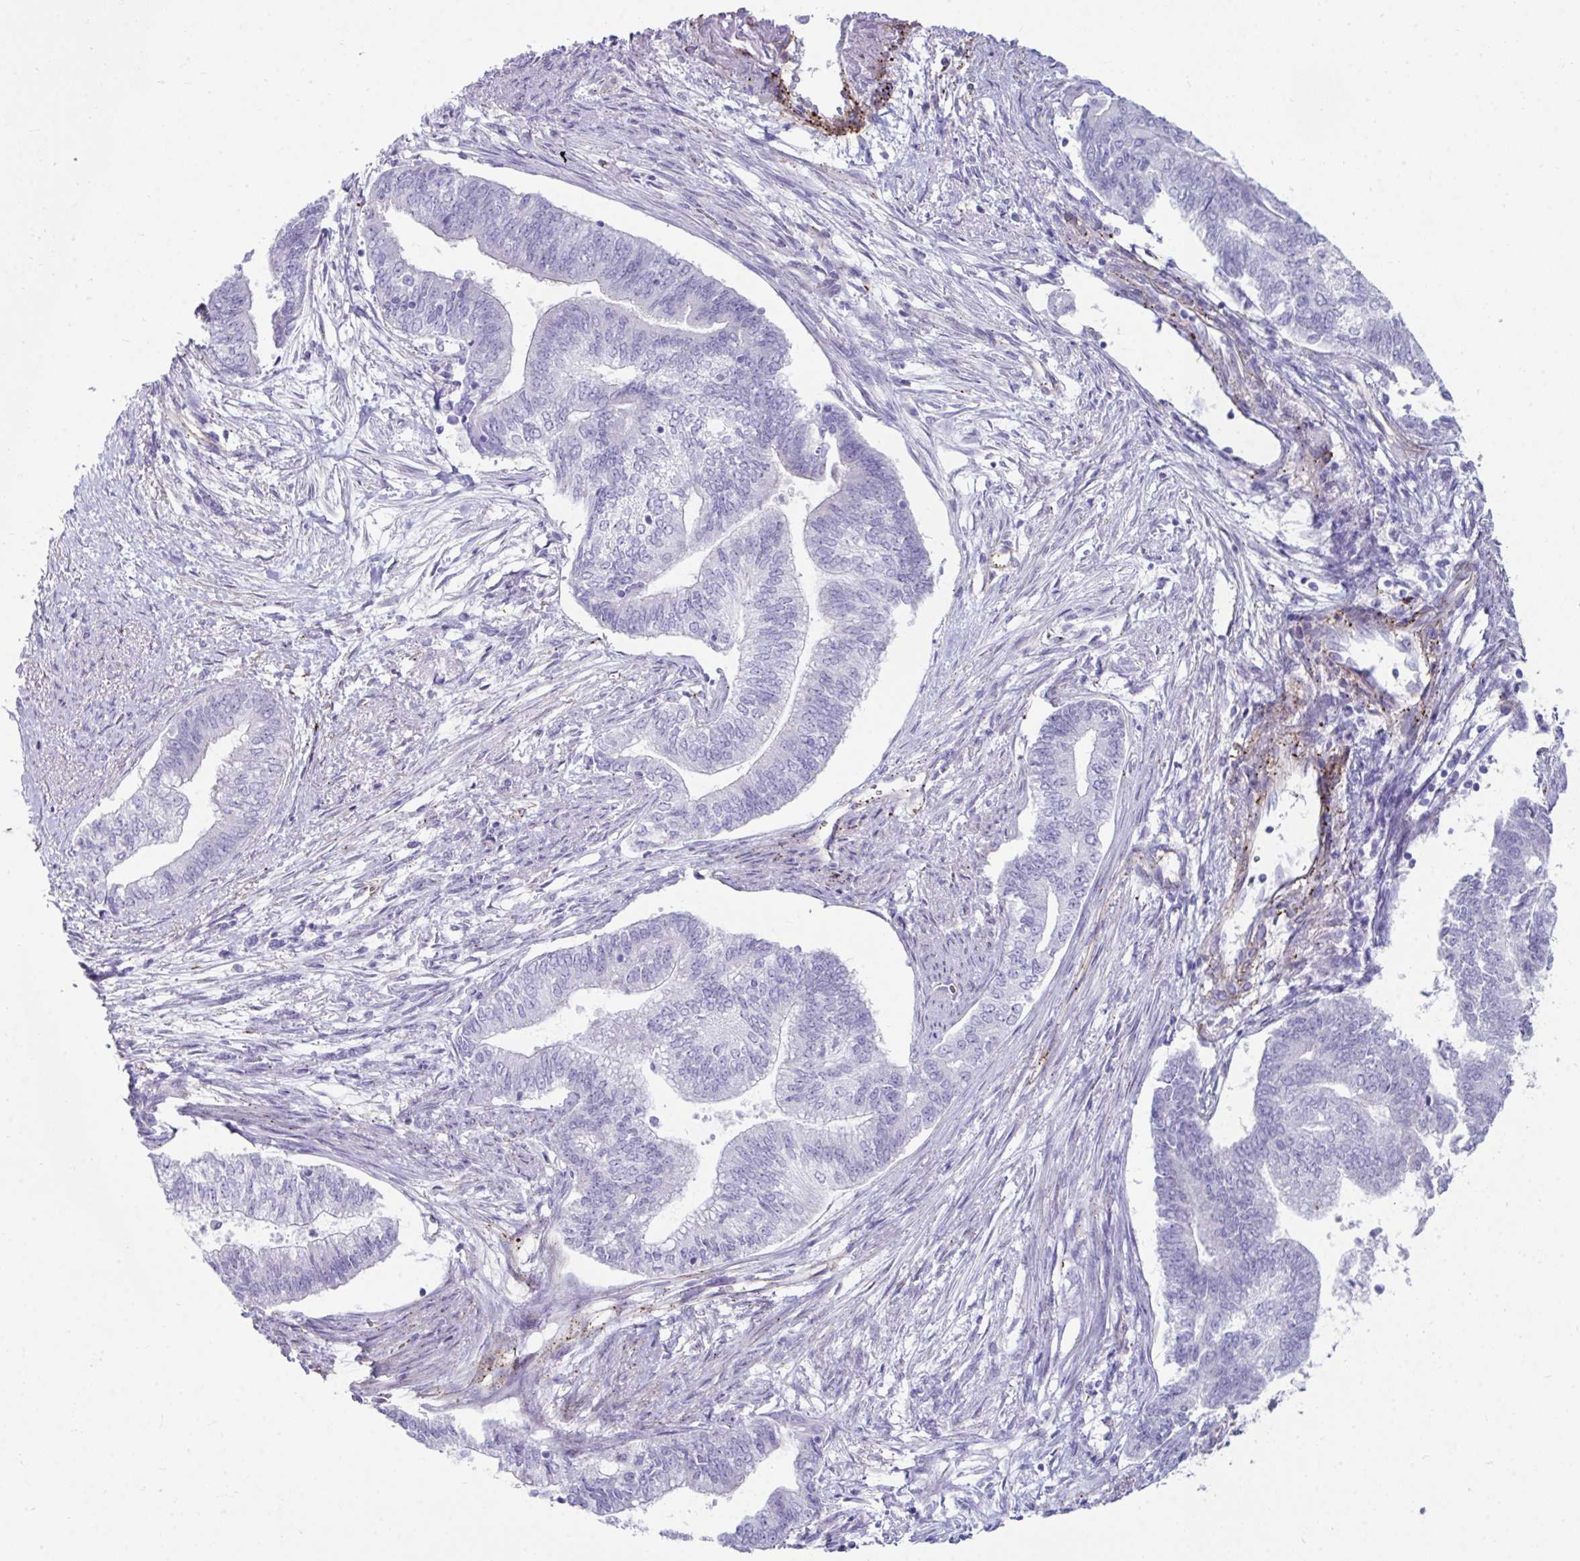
{"staining": {"intensity": "negative", "quantity": "none", "location": "none"}, "tissue": "endometrial cancer", "cell_type": "Tumor cells", "image_type": "cancer", "snomed": [{"axis": "morphology", "description": "Adenocarcinoma, NOS"}, {"axis": "topography", "description": "Endometrium"}], "caption": "Endometrial cancer (adenocarcinoma) was stained to show a protein in brown. There is no significant expression in tumor cells.", "gene": "UBL3", "patient": {"sex": "female", "age": 65}}